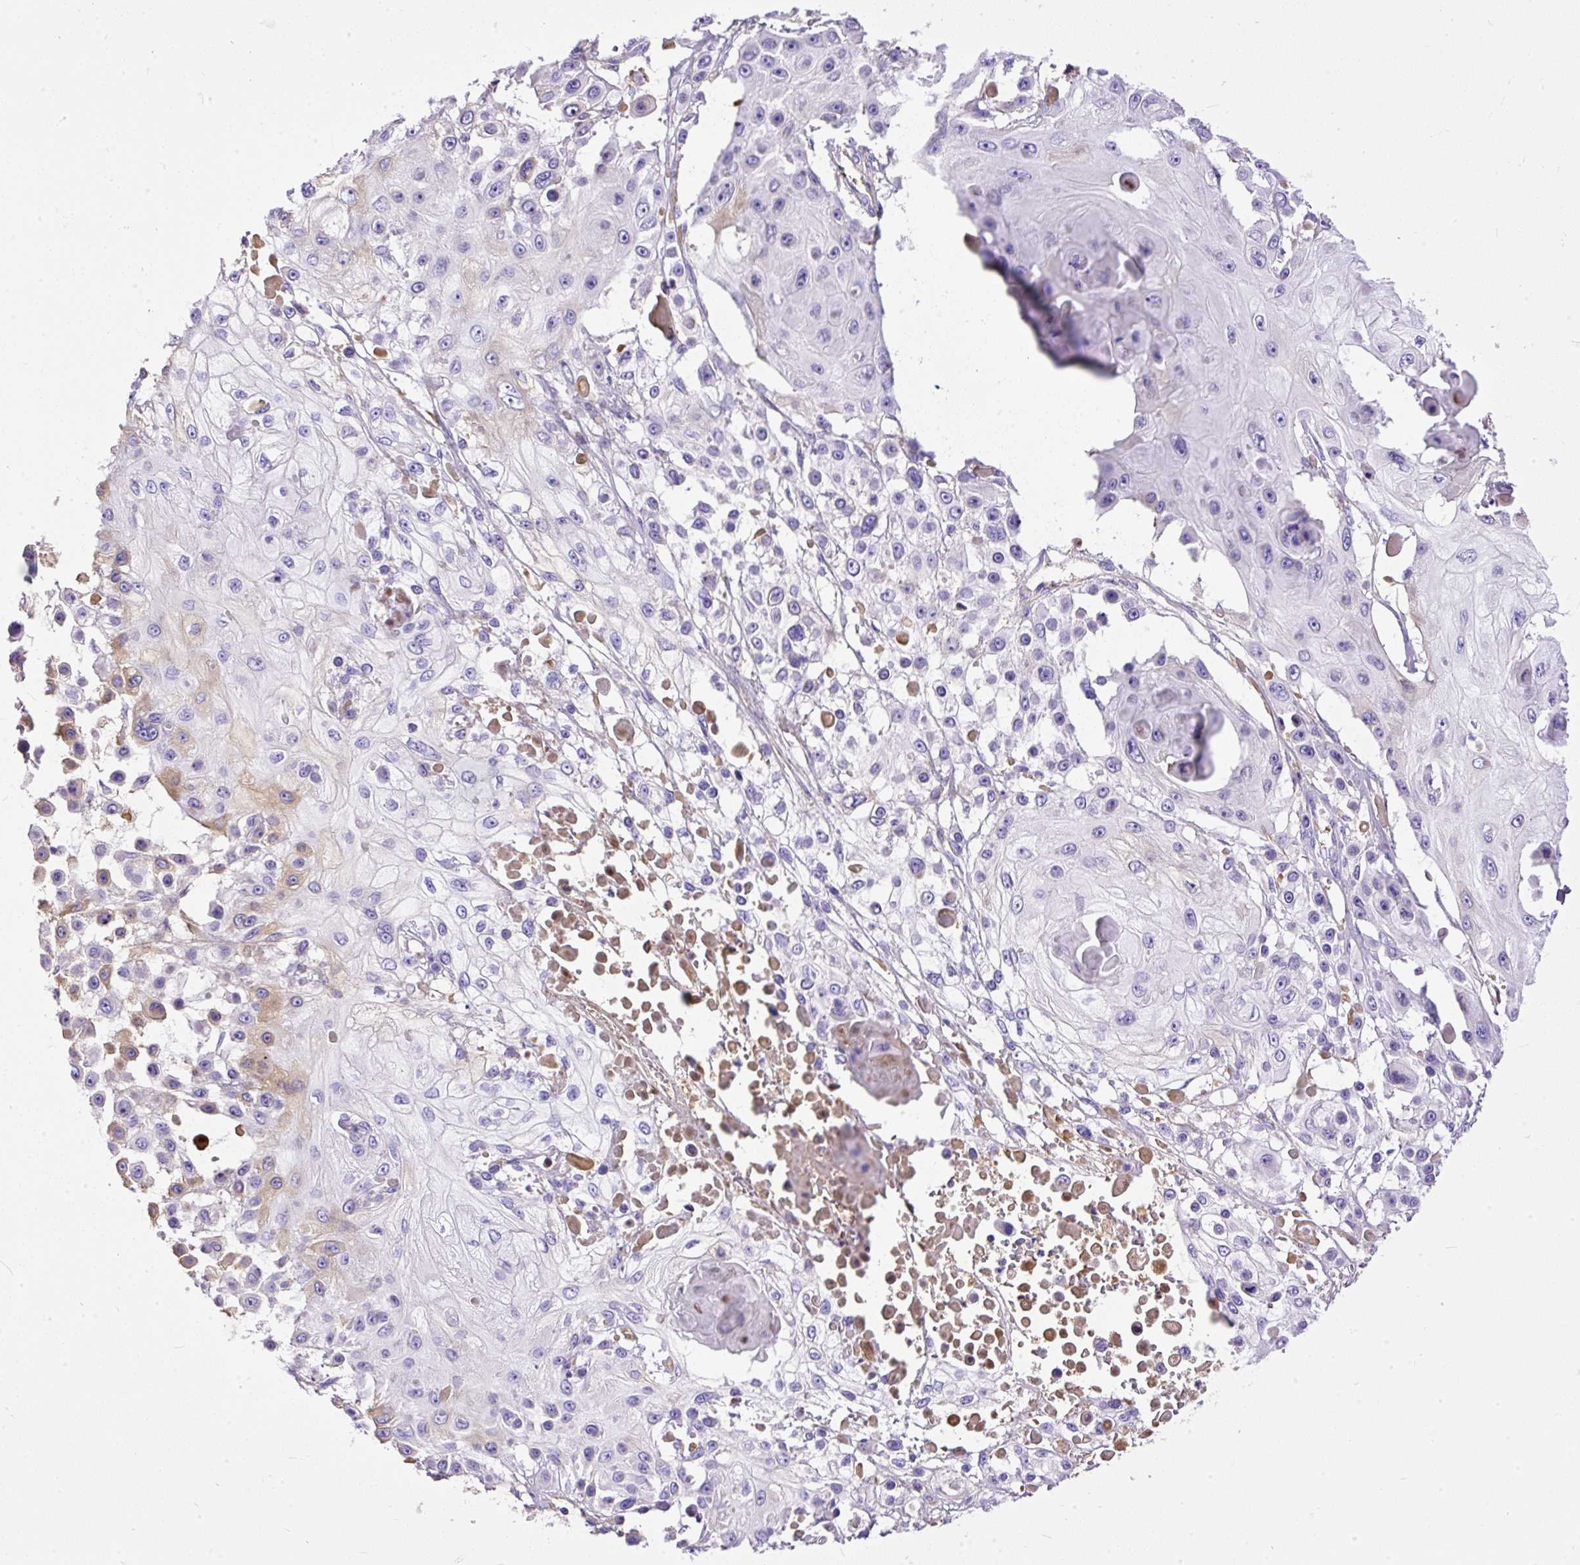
{"staining": {"intensity": "negative", "quantity": "none", "location": "none"}, "tissue": "skin cancer", "cell_type": "Tumor cells", "image_type": "cancer", "snomed": [{"axis": "morphology", "description": "Squamous cell carcinoma, NOS"}, {"axis": "topography", "description": "Skin"}], "caption": "Tumor cells are negative for protein expression in human skin cancer. (DAB IHC visualized using brightfield microscopy, high magnification).", "gene": "CLEC3B", "patient": {"sex": "male", "age": 67}}